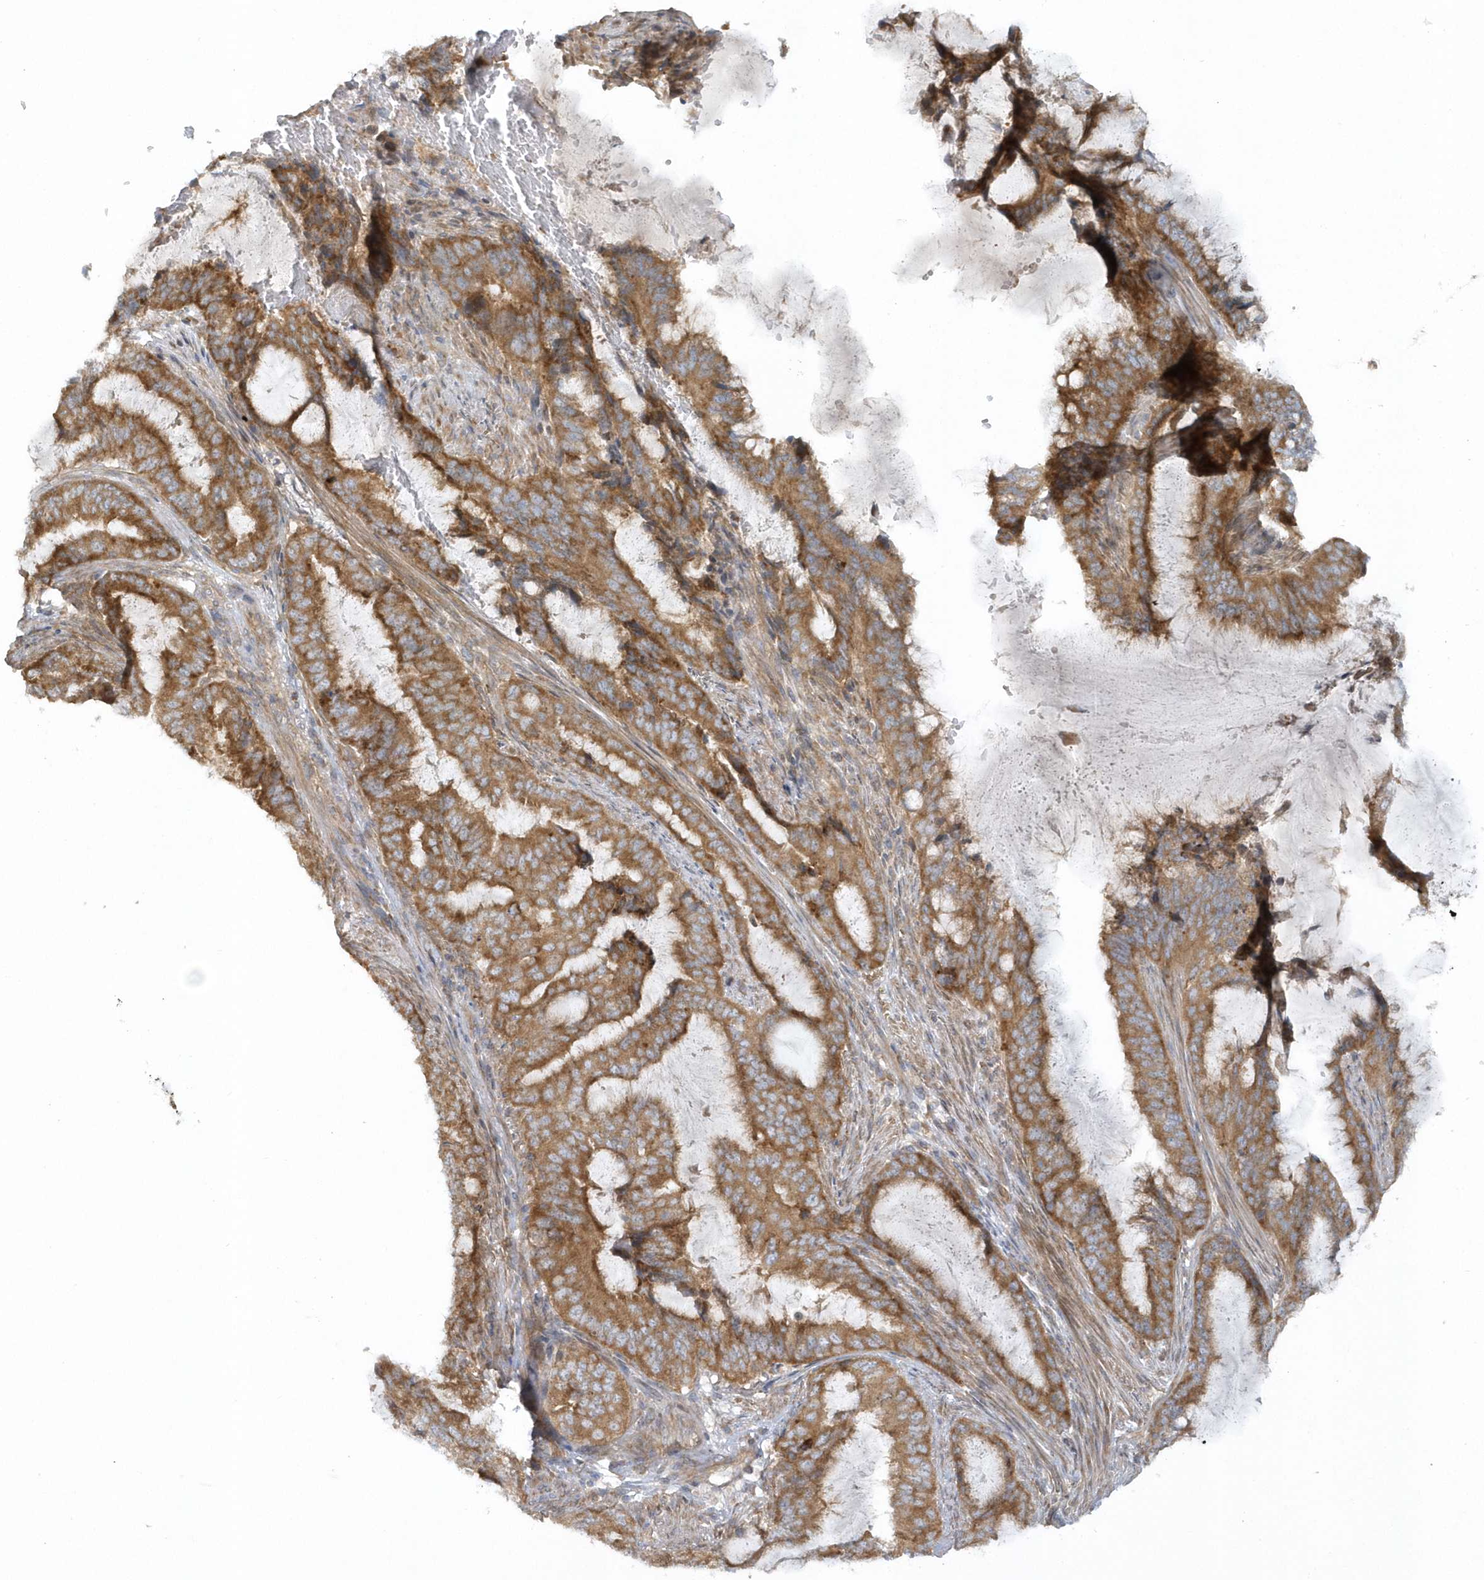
{"staining": {"intensity": "moderate", "quantity": ">75%", "location": "cytoplasmic/membranous"}, "tissue": "endometrial cancer", "cell_type": "Tumor cells", "image_type": "cancer", "snomed": [{"axis": "morphology", "description": "Adenocarcinoma, NOS"}, {"axis": "topography", "description": "Endometrium"}], "caption": "IHC of endometrial cancer reveals medium levels of moderate cytoplasmic/membranous expression in about >75% of tumor cells. (DAB (3,3'-diaminobenzidine) = brown stain, brightfield microscopy at high magnification).", "gene": "CNOT10", "patient": {"sex": "female", "age": 51}}